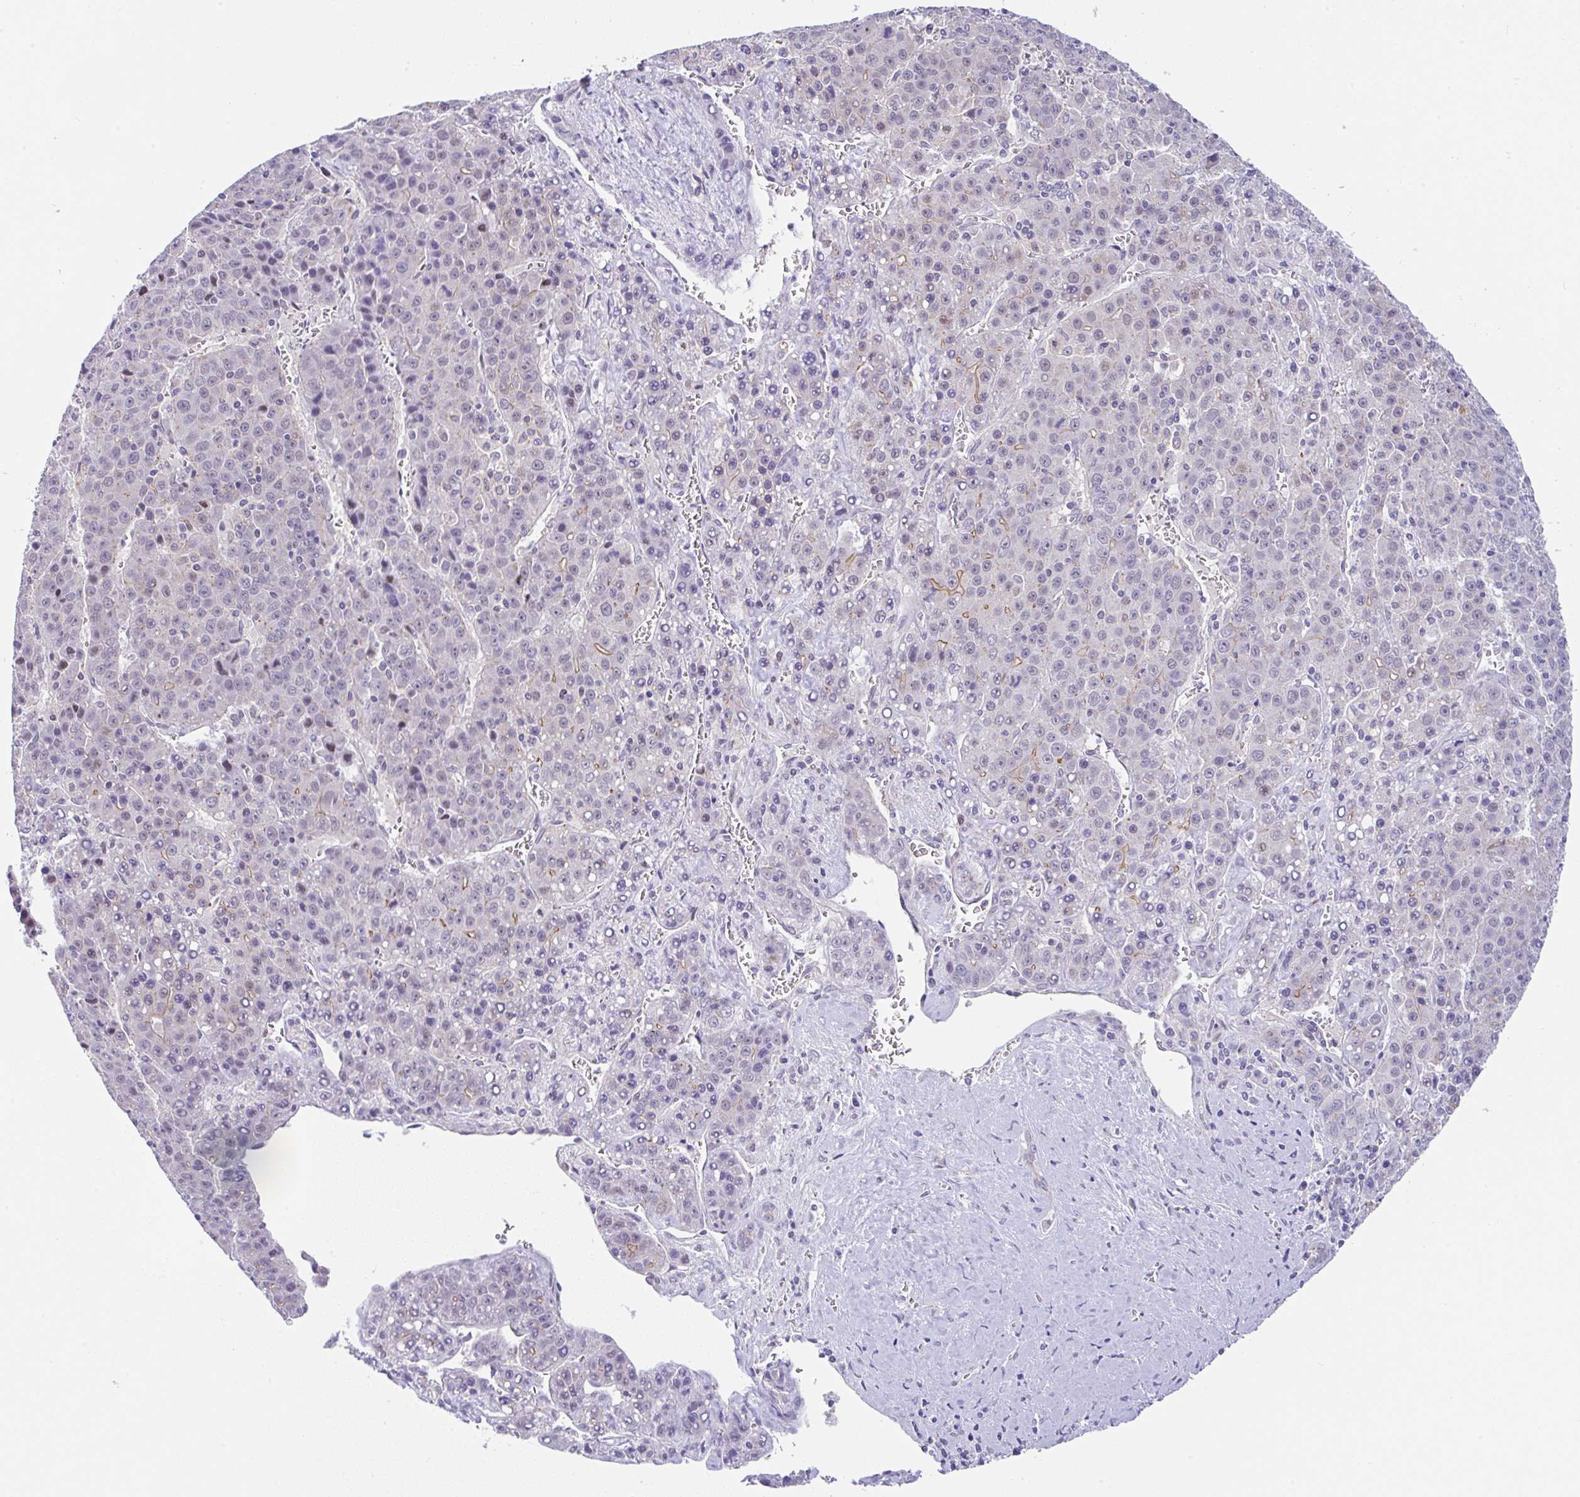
{"staining": {"intensity": "moderate", "quantity": "<25%", "location": "cytoplasmic/membranous"}, "tissue": "liver cancer", "cell_type": "Tumor cells", "image_type": "cancer", "snomed": [{"axis": "morphology", "description": "Carcinoma, Hepatocellular, NOS"}, {"axis": "topography", "description": "Liver"}], "caption": "Liver hepatocellular carcinoma was stained to show a protein in brown. There is low levels of moderate cytoplasmic/membranous expression in approximately <25% of tumor cells. (Brightfield microscopy of DAB IHC at high magnification).", "gene": "CGNL1", "patient": {"sex": "female", "age": 53}}